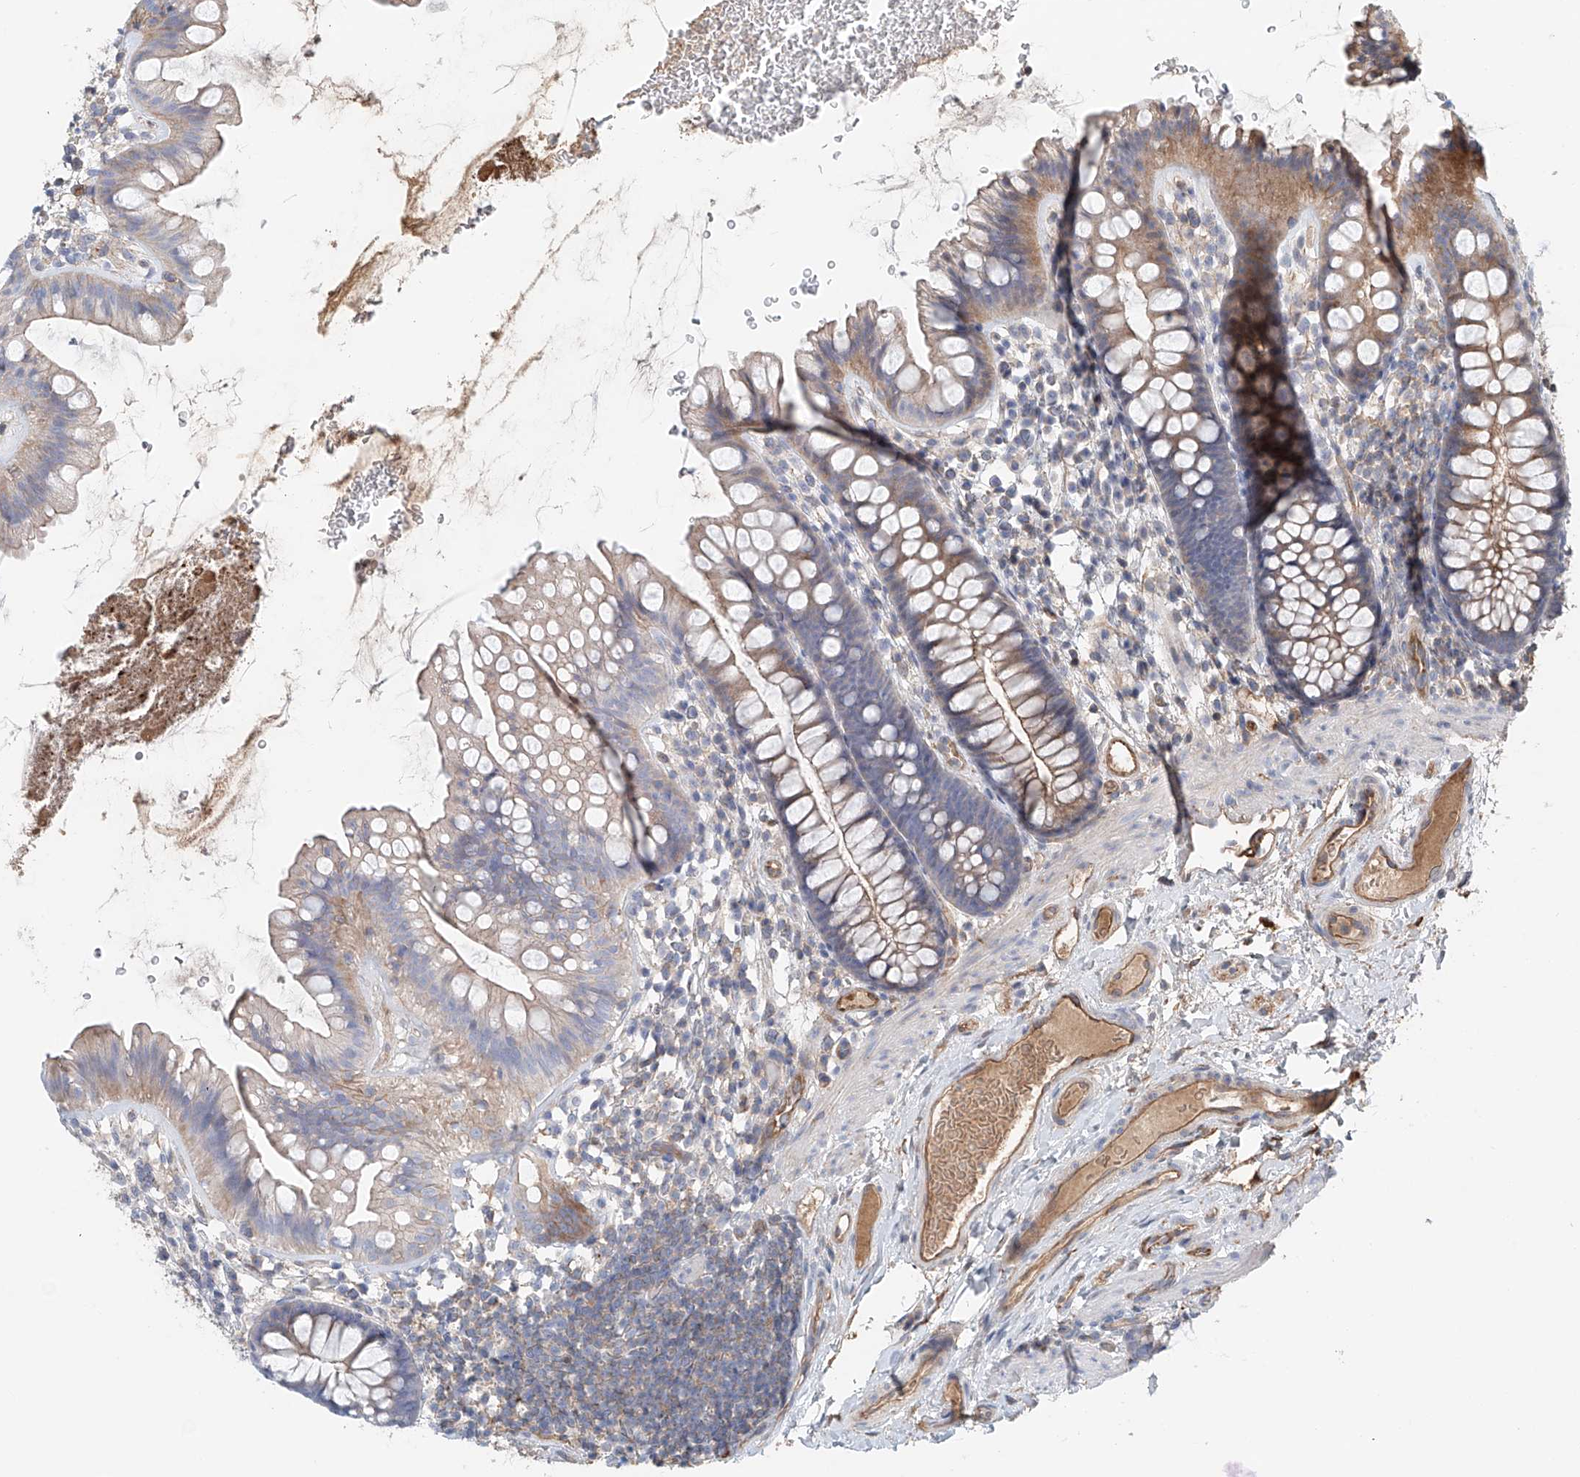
{"staining": {"intensity": "moderate", "quantity": ">75%", "location": "cytoplasmic/membranous"}, "tissue": "colon", "cell_type": "Endothelial cells", "image_type": "normal", "snomed": [{"axis": "morphology", "description": "Normal tissue, NOS"}, {"axis": "topography", "description": "Colon"}], "caption": "Colon was stained to show a protein in brown. There is medium levels of moderate cytoplasmic/membranous staining in about >75% of endothelial cells.", "gene": "FRYL", "patient": {"sex": "female", "age": 62}}